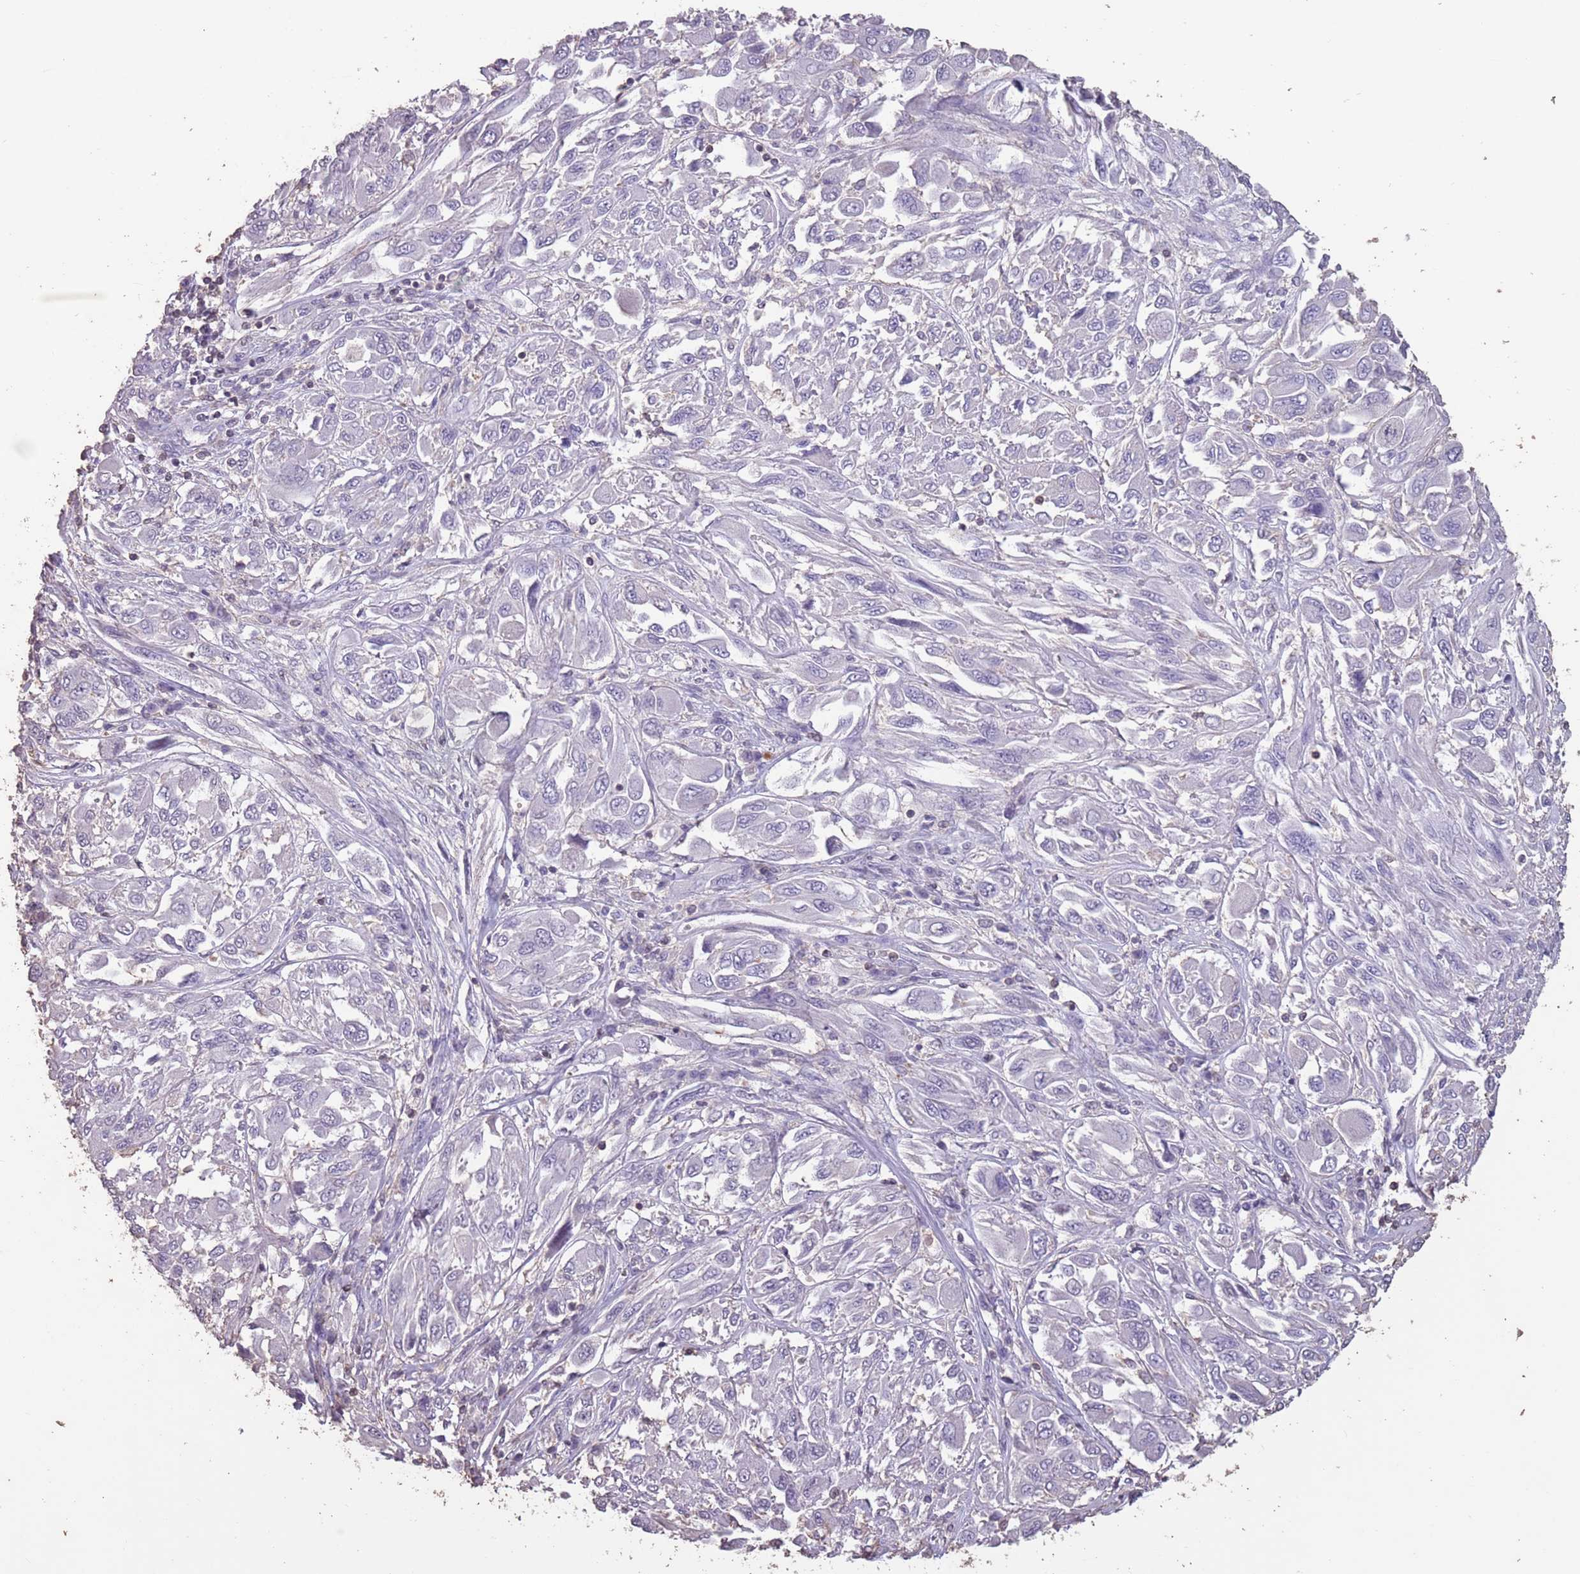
{"staining": {"intensity": "negative", "quantity": "none", "location": "none"}, "tissue": "melanoma", "cell_type": "Tumor cells", "image_type": "cancer", "snomed": [{"axis": "morphology", "description": "Malignant melanoma, NOS"}, {"axis": "topography", "description": "Skin"}], "caption": "Immunohistochemistry photomicrograph of human melanoma stained for a protein (brown), which displays no positivity in tumor cells.", "gene": "SUN5", "patient": {"sex": "female", "age": 91}}